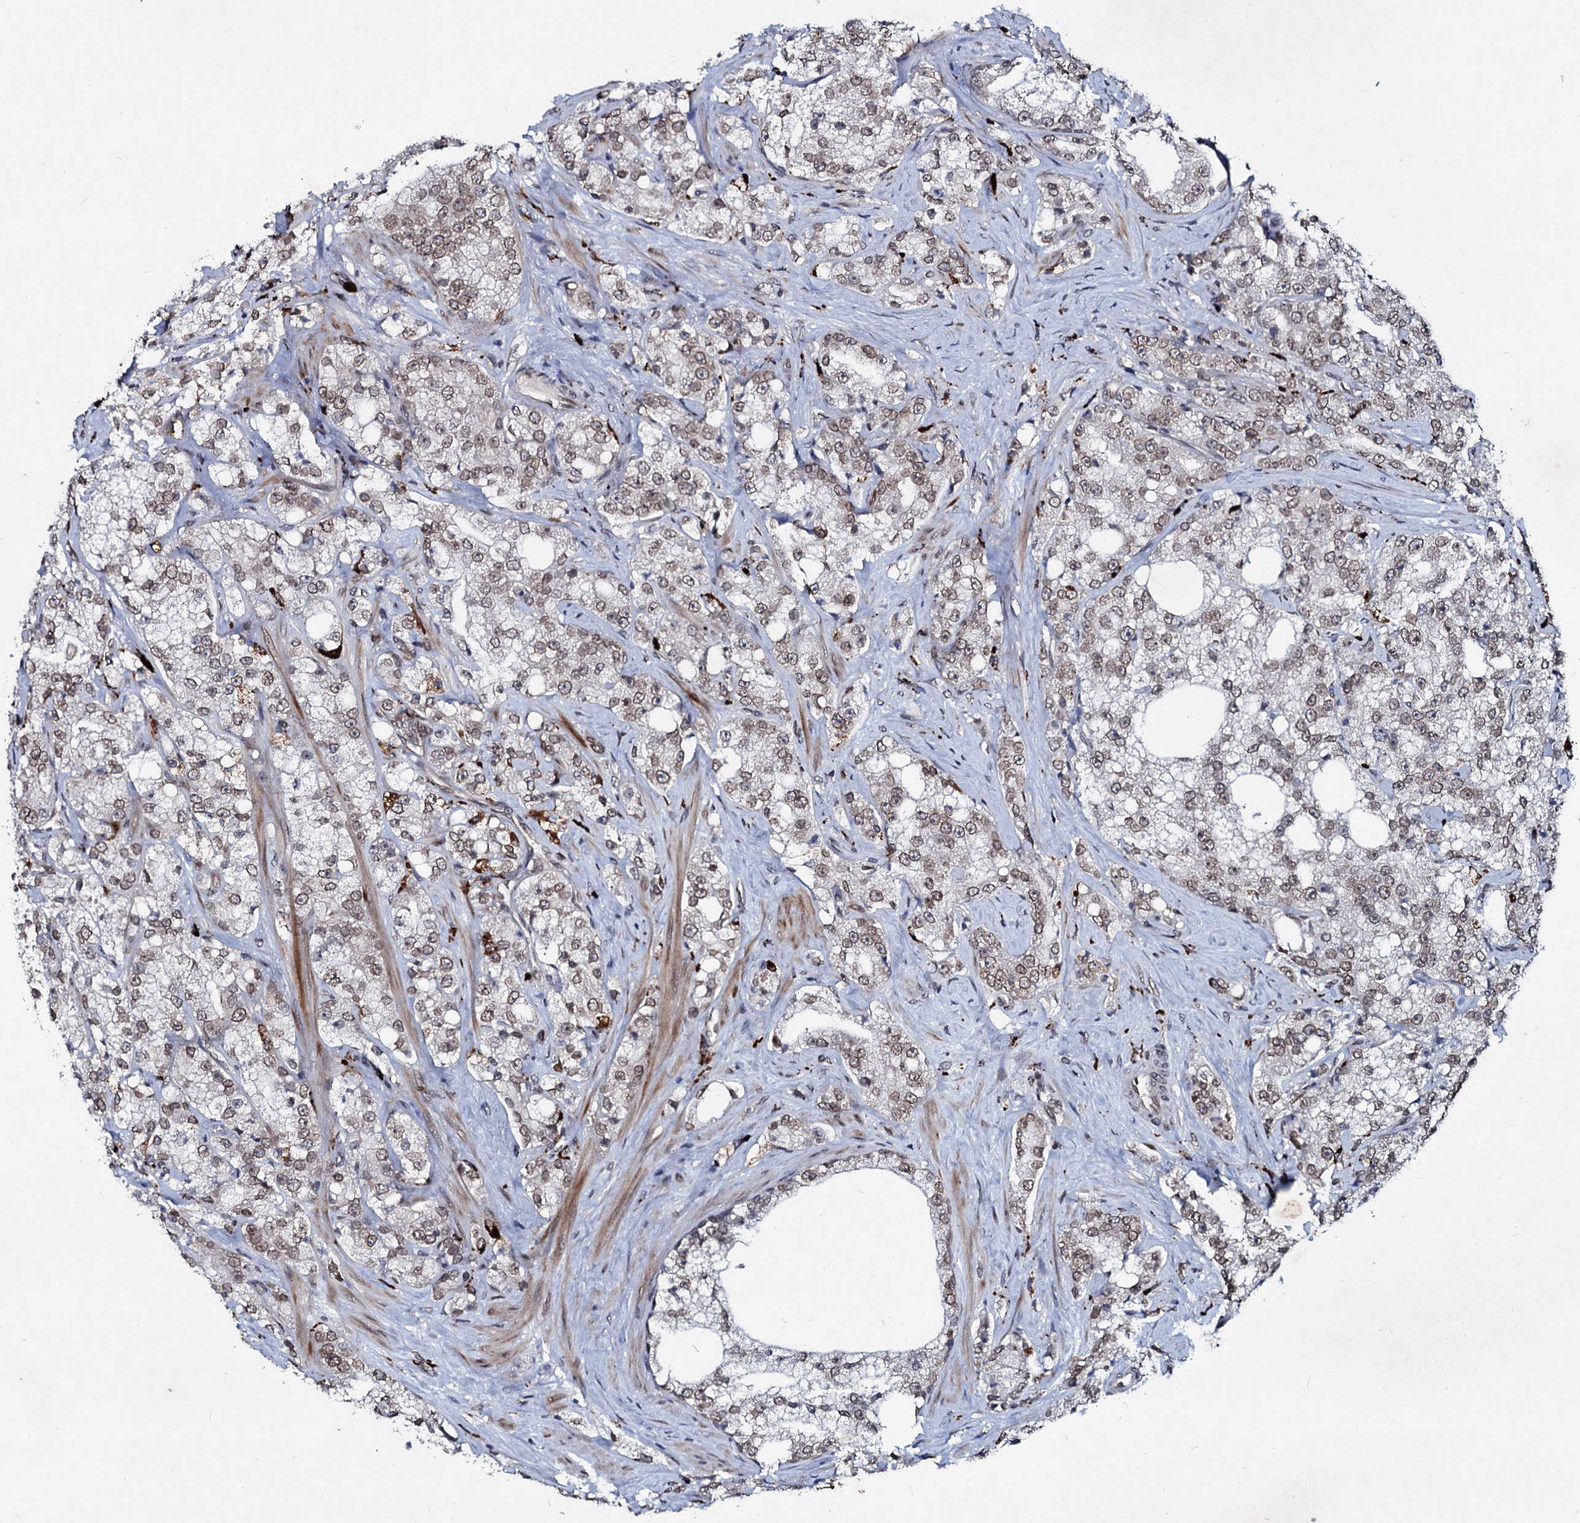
{"staining": {"intensity": "weak", "quantity": "25%-75%", "location": "cytoplasmic/membranous,nuclear"}, "tissue": "prostate cancer", "cell_type": "Tumor cells", "image_type": "cancer", "snomed": [{"axis": "morphology", "description": "Adenocarcinoma, High grade"}, {"axis": "topography", "description": "Prostate"}], "caption": "High-power microscopy captured an immunohistochemistry micrograph of prostate high-grade adenocarcinoma, revealing weak cytoplasmic/membranous and nuclear positivity in about 25%-75% of tumor cells.", "gene": "RNF6", "patient": {"sex": "male", "age": 64}}